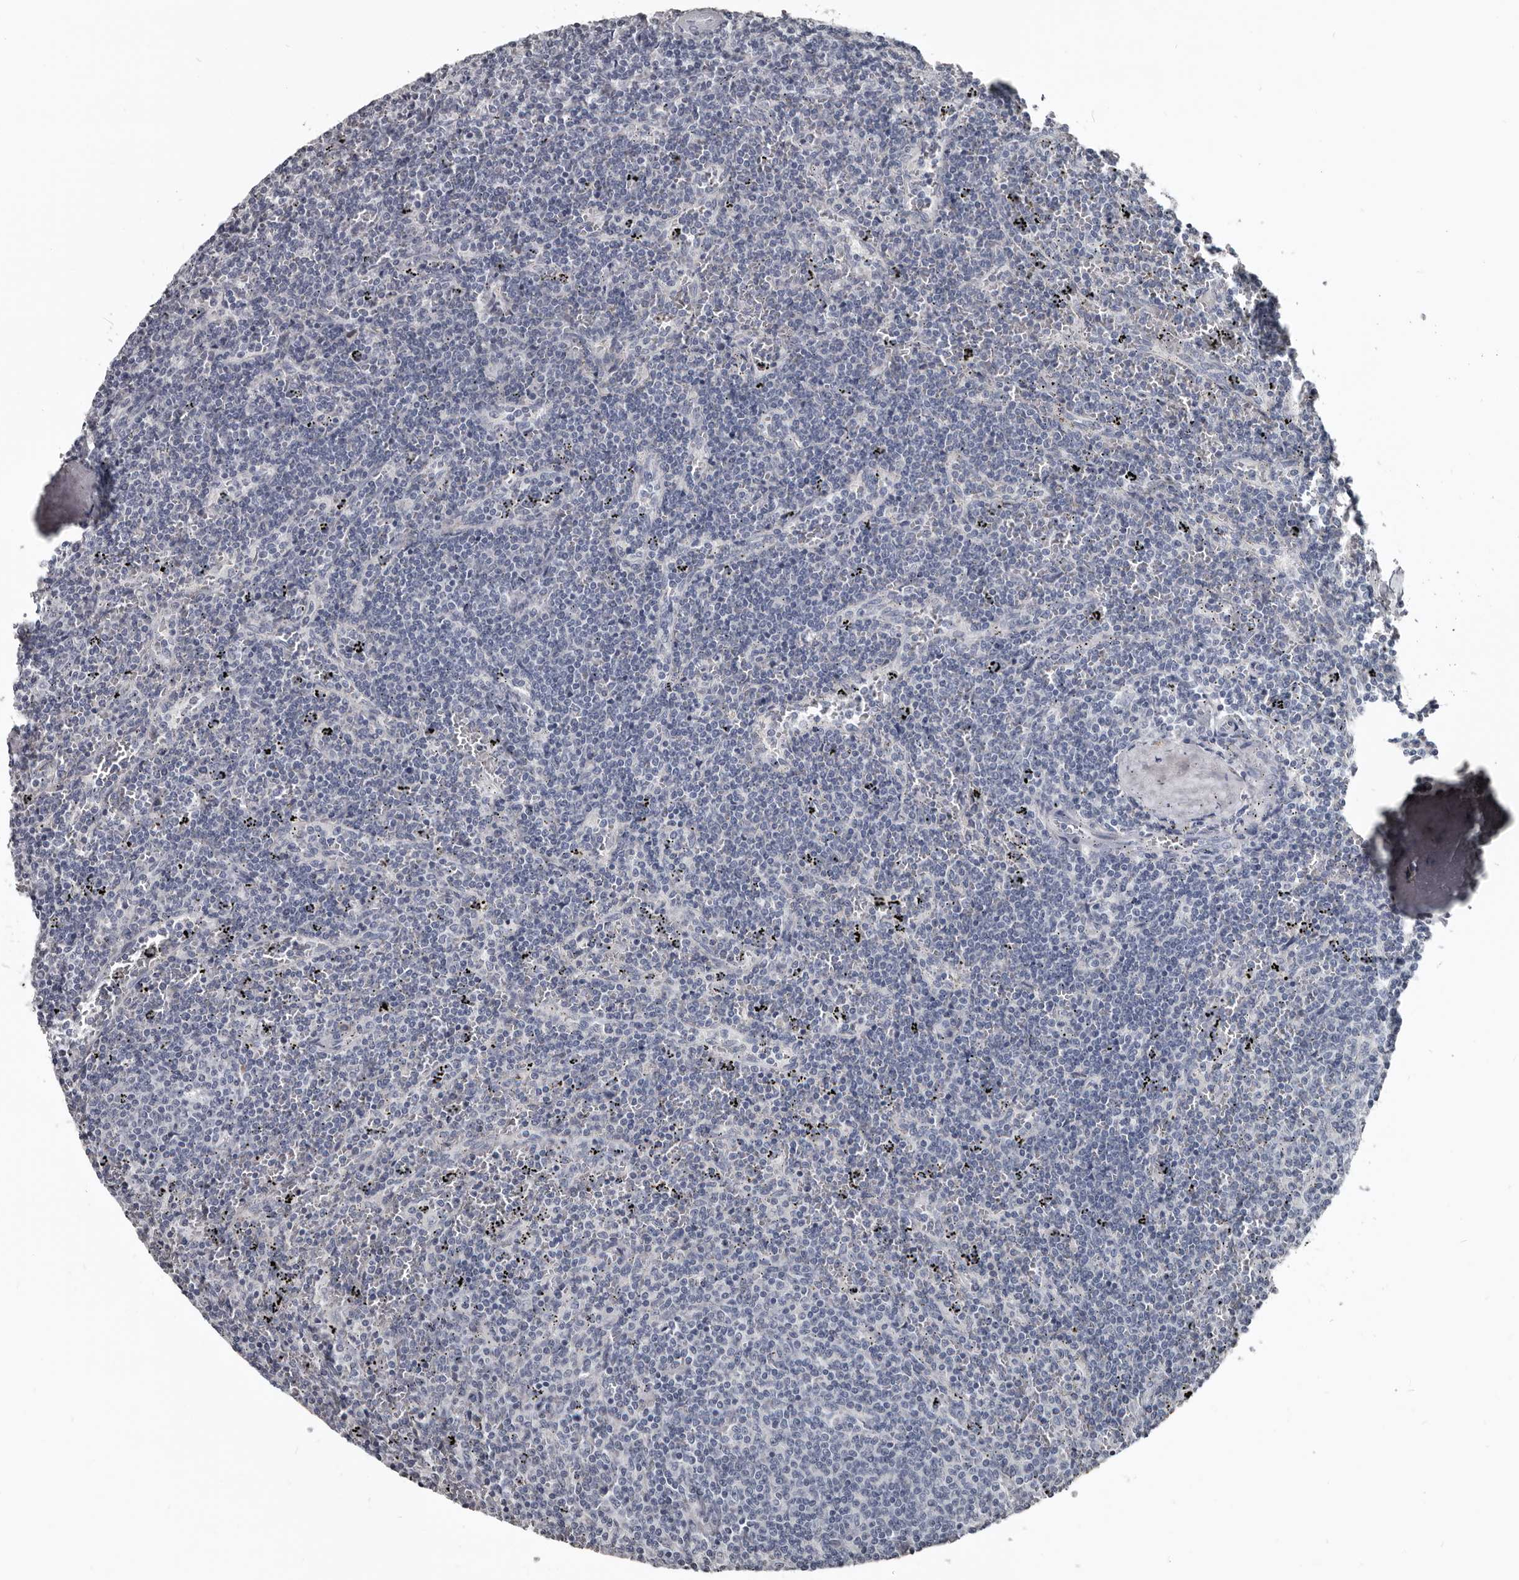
{"staining": {"intensity": "negative", "quantity": "none", "location": "none"}, "tissue": "lymphoma", "cell_type": "Tumor cells", "image_type": "cancer", "snomed": [{"axis": "morphology", "description": "Malignant lymphoma, non-Hodgkin's type, Low grade"}, {"axis": "topography", "description": "Spleen"}], "caption": "The immunohistochemistry (IHC) histopathology image has no significant expression in tumor cells of malignant lymphoma, non-Hodgkin's type (low-grade) tissue.", "gene": "GREB1", "patient": {"sex": "female", "age": 50}}